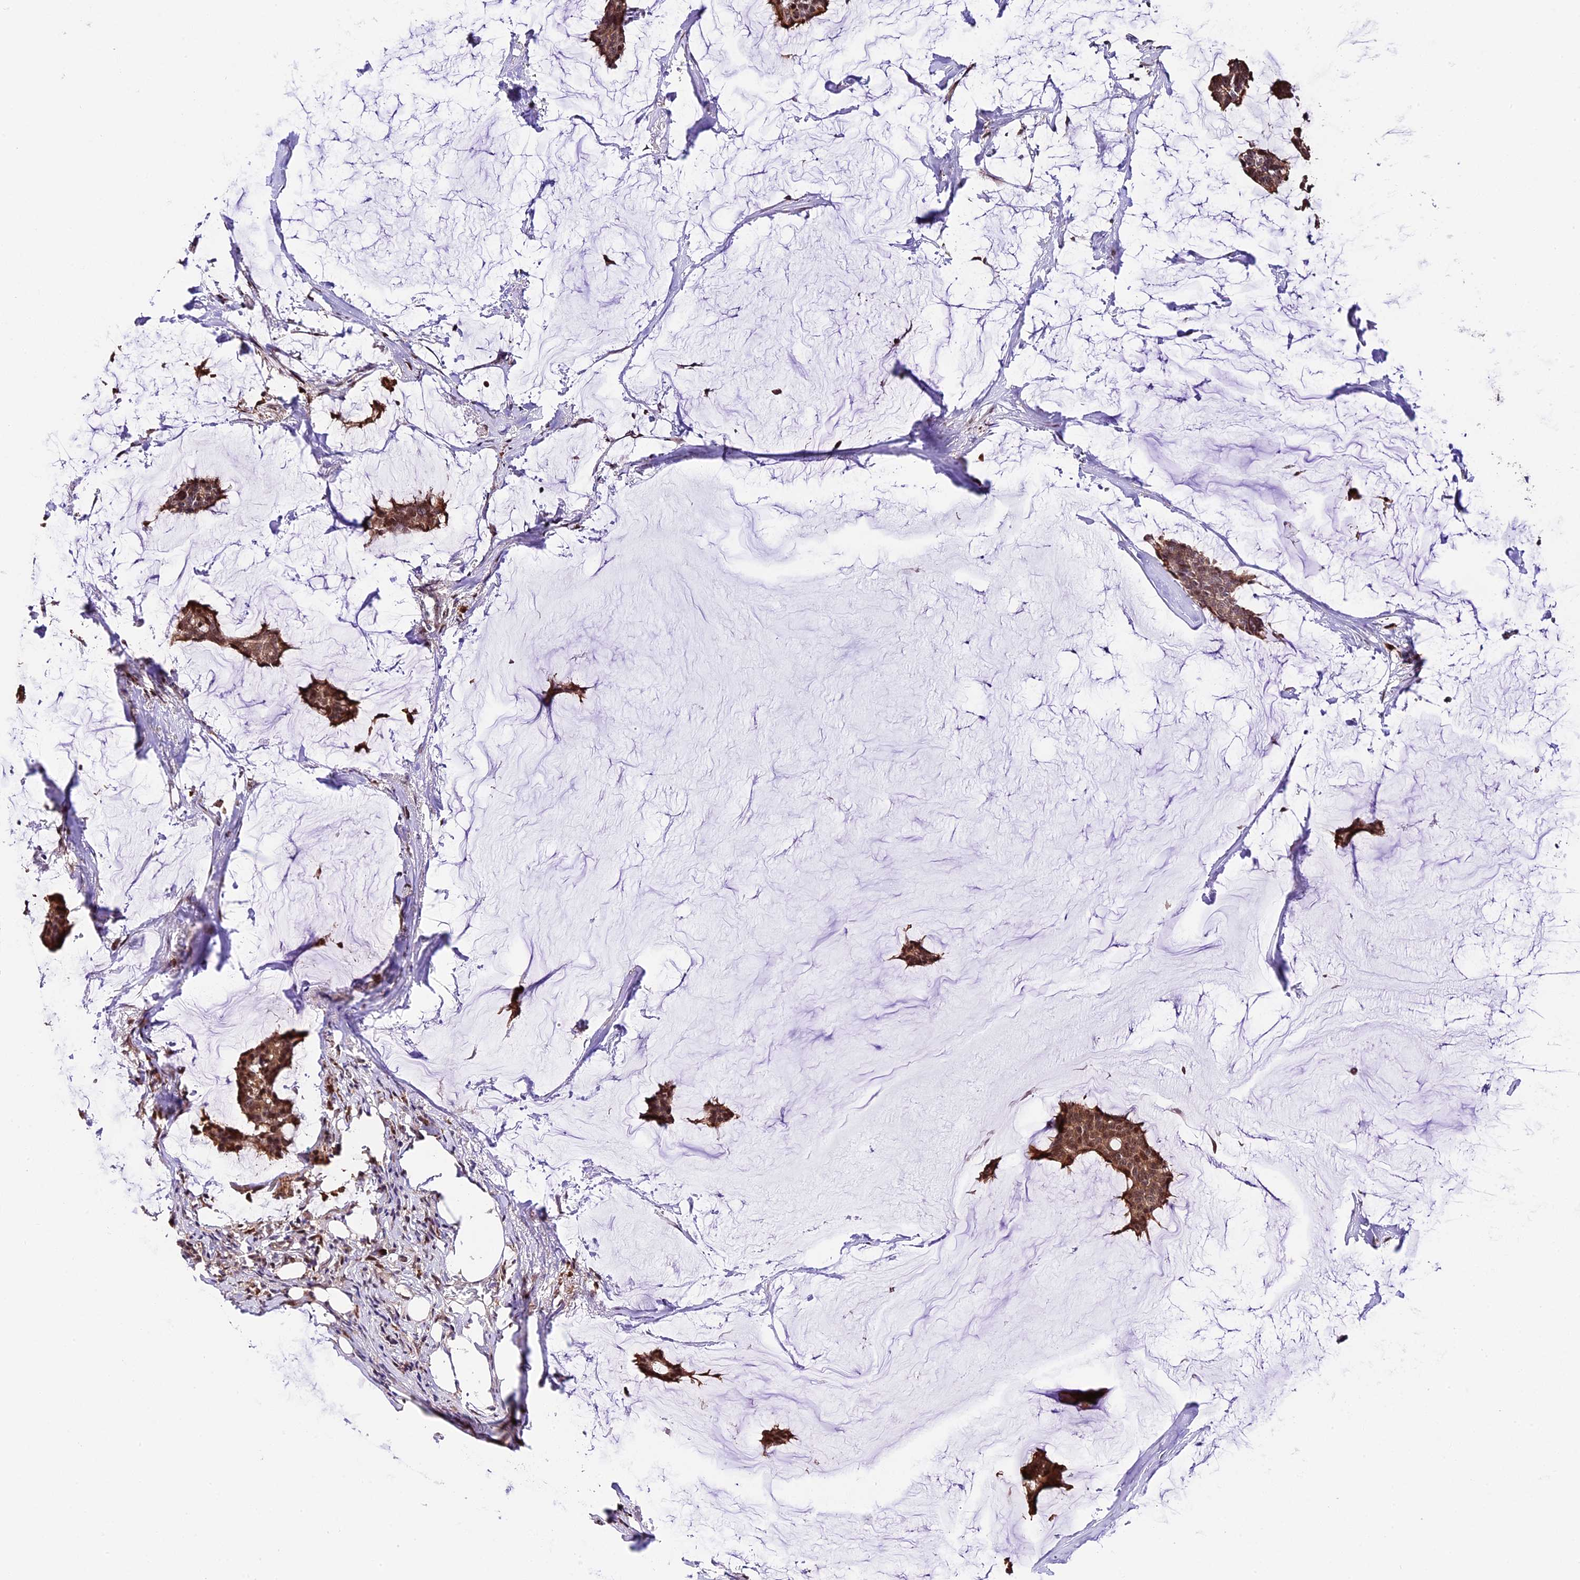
{"staining": {"intensity": "moderate", "quantity": ">75%", "location": "cytoplasmic/membranous,nuclear"}, "tissue": "breast cancer", "cell_type": "Tumor cells", "image_type": "cancer", "snomed": [{"axis": "morphology", "description": "Duct carcinoma"}, {"axis": "topography", "description": "Breast"}], "caption": "Human breast cancer (invasive ductal carcinoma) stained for a protein (brown) shows moderate cytoplasmic/membranous and nuclear positive positivity in approximately >75% of tumor cells.", "gene": "HERPUD1", "patient": {"sex": "female", "age": 93}}